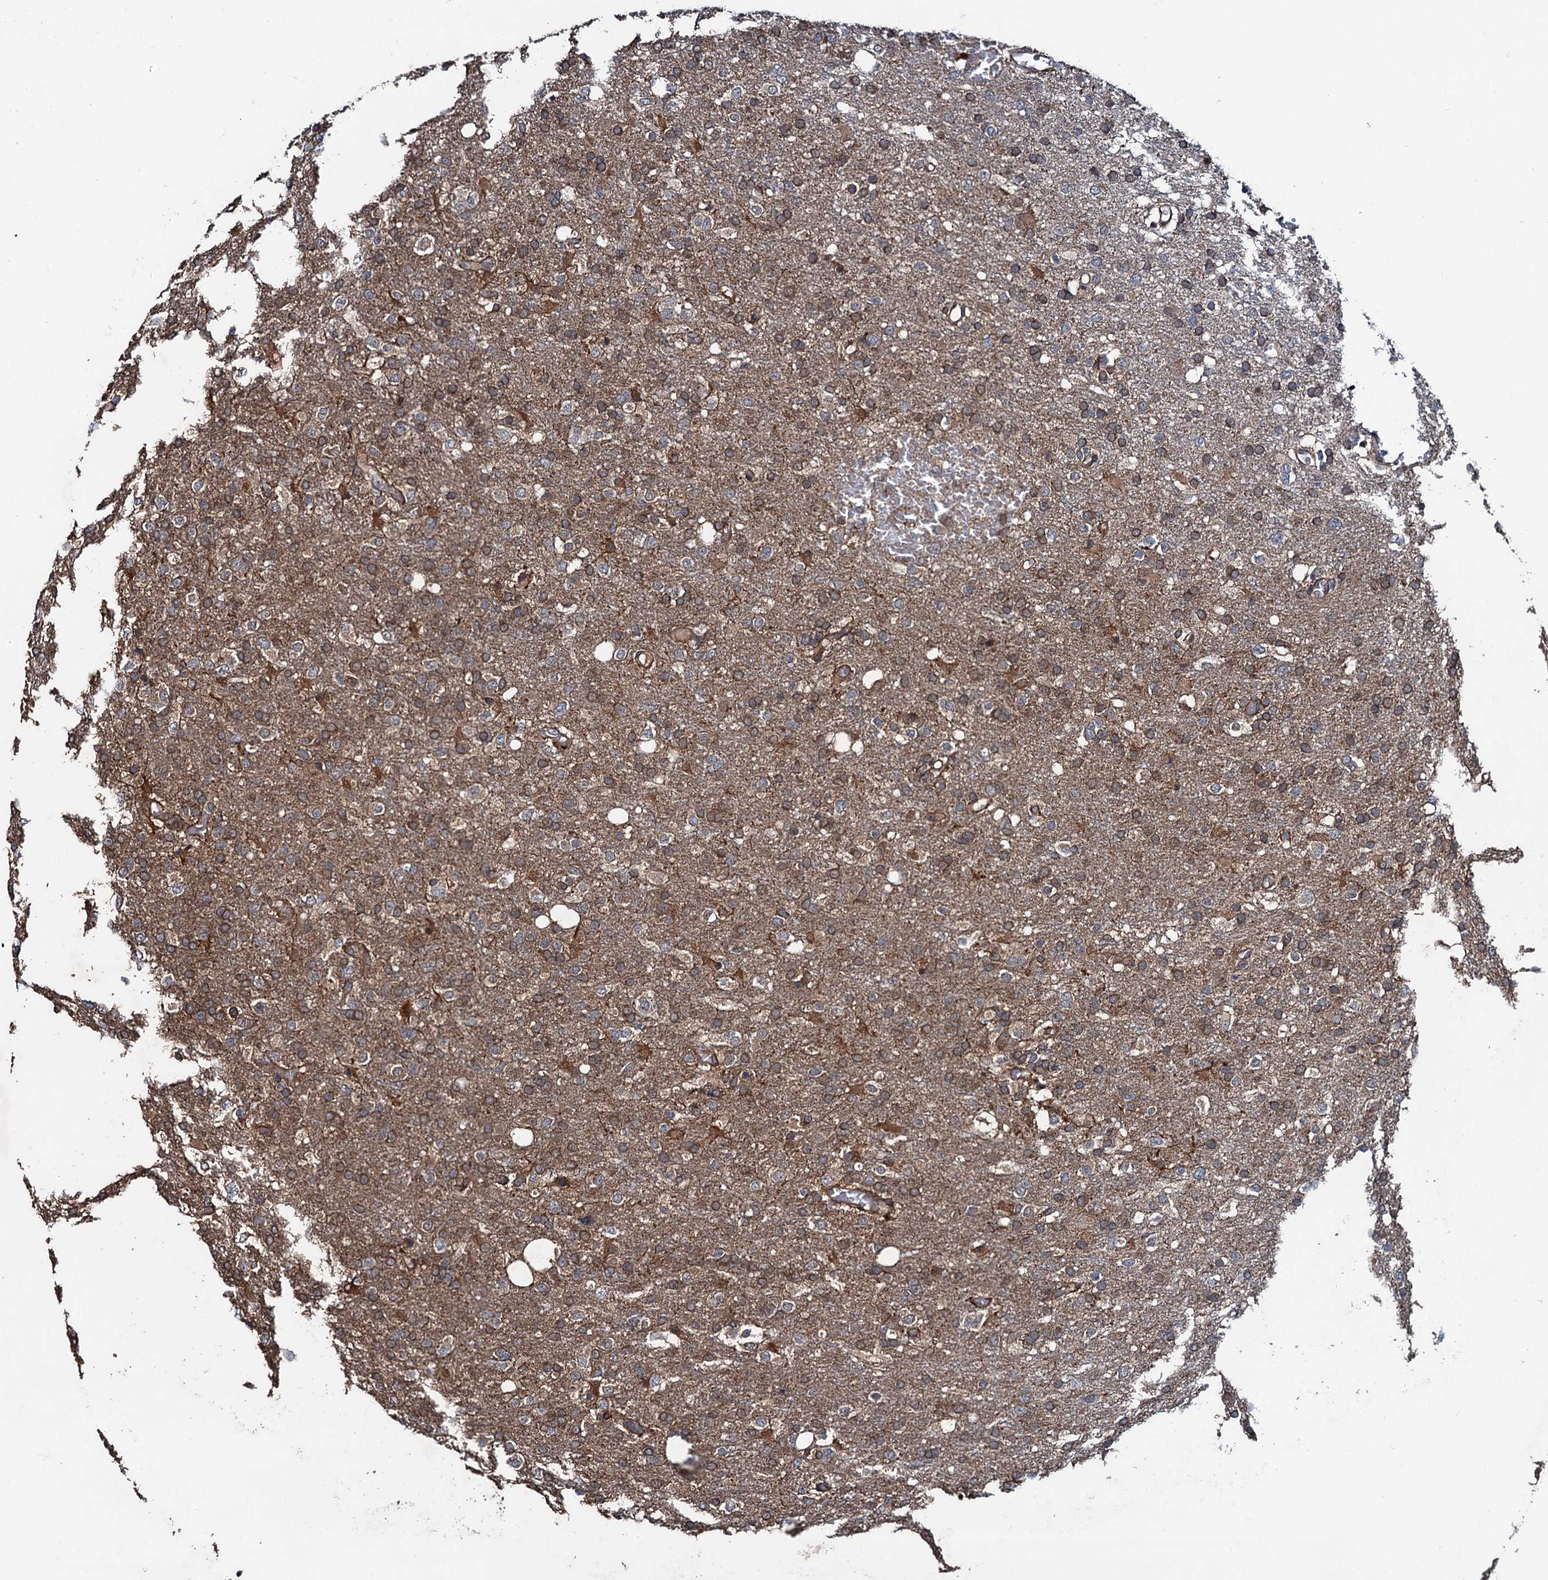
{"staining": {"intensity": "moderate", "quantity": "<25%", "location": "cytoplasmic/membranous"}, "tissue": "glioma", "cell_type": "Tumor cells", "image_type": "cancer", "snomed": [{"axis": "morphology", "description": "Glioma, malignant, High grade"}, {"axis": "topography", "description": "Brain"}], "caption": "A brown stain highlights moderate cytoplasmic/membranous staining of a protein in glioma tumor cells. (DAB (3,3'-diaminobenzidine) = brown stain, brightfield microscopy at high magnification).", "gene": "RHOBTB1", "patient": {"sex": "female", "age": 74}}